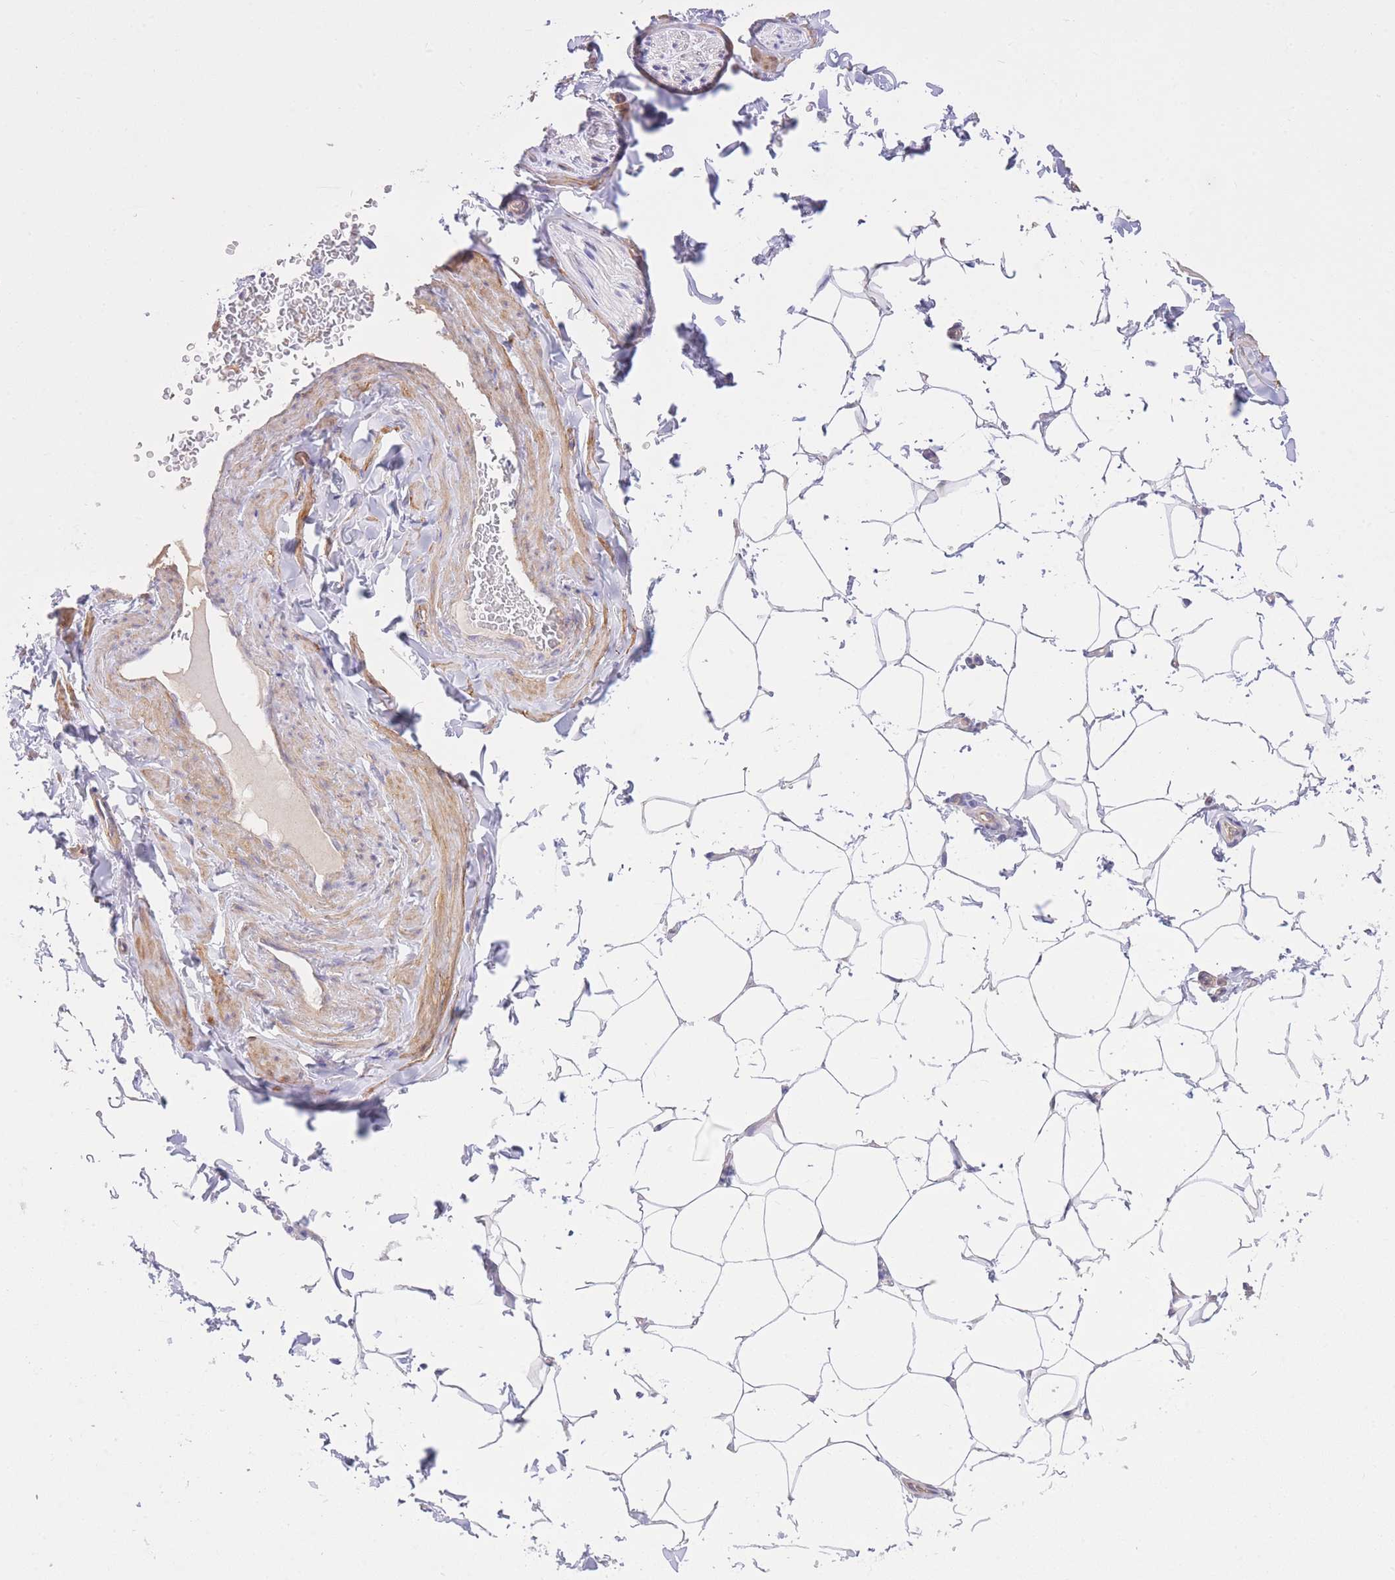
{"staining": {"intensity": "negative", "quantity": "none", "location": "none"}, "tissue": "adipose tissue", "cell_type": "Adipocytes", "image_type": "normal", "snomed": [{"axis": "morphology", "description": "Normal tissue, NOS"}, {"axis": "topography", "description": "Soft tissue"}, {"axis": "topography", "description": "Adipose tissue"}, {"axis": "topography", "description": "Vascular tissue"}, {"axis": "topography", "description": "Peripheral nerve tissue"}], "caption": "There is no significant expression in adipocytes of adipose tissue. (Brightfield microscopy of DAB IHC at high magnification).", "gene": "PGM1", "patient": {"sex": "male", "age": 46}}